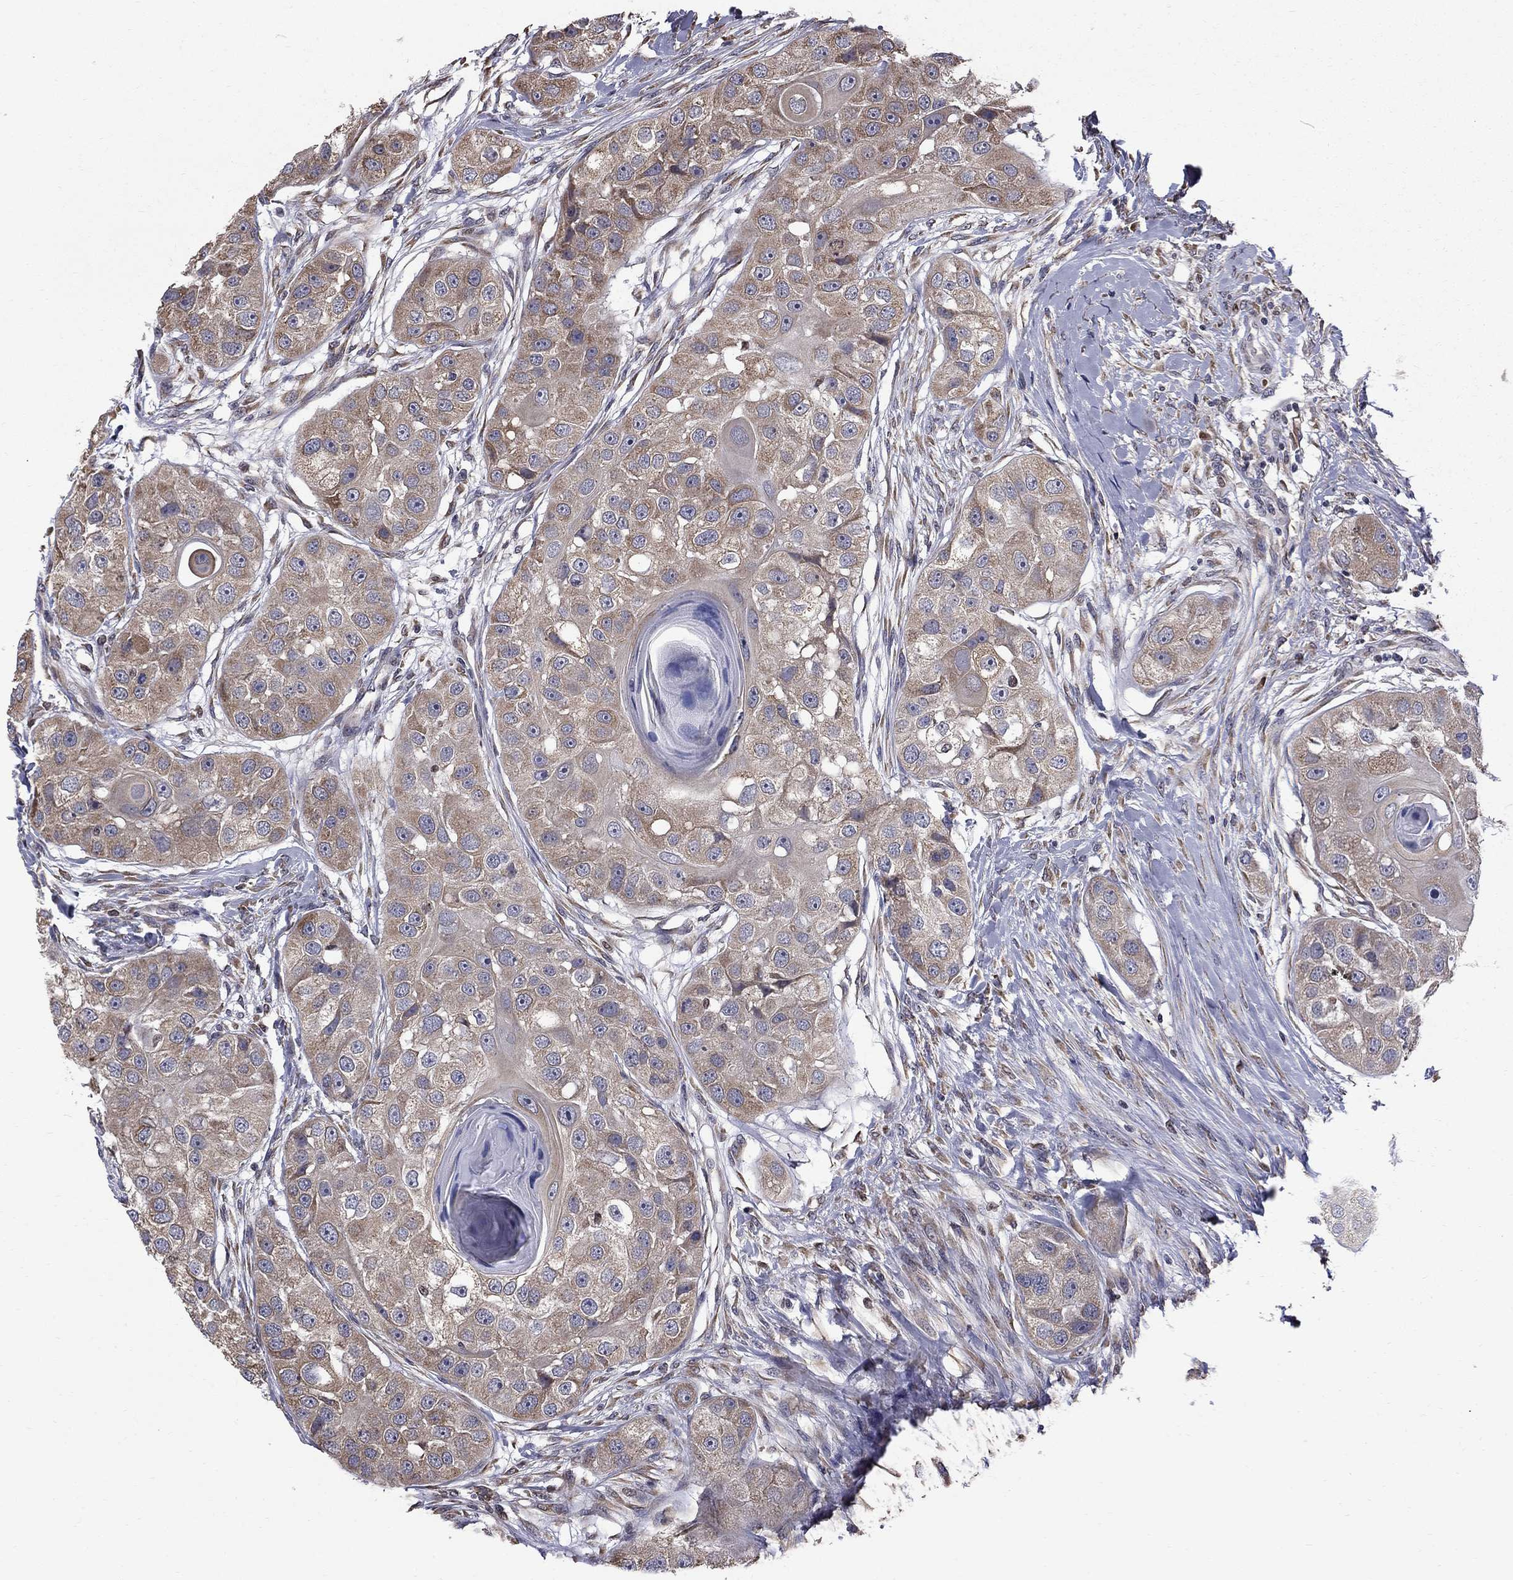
{"staining": {"intensity": "weak", "quantity": "25%-75%", "location": "cytoplasmic/membranous"}, "tissue": "head and neck cancer", "cell_type": "Tumor cells", "image_type": "cancer", "snomed": [{"axis": "morphology", "description": "Normal tissue, NOS"}, {"axis": "morphology", "description": "Squamous cell carcinoma, NOS"}, {"axis": "topography", "description": "Skeletal muscle"}, {"axis": "topography", "description": "Head-Neck"}], "caption": "Weak cytoplasmic/membranous staining is identified in approximately 25%-75% of tumor cells in head and neck cancer. (brown staining indicates protein expression, while blue staining denotes nuclei).", "gene": "HSPB2", "patient": {"sex": "male", "age": 51}}